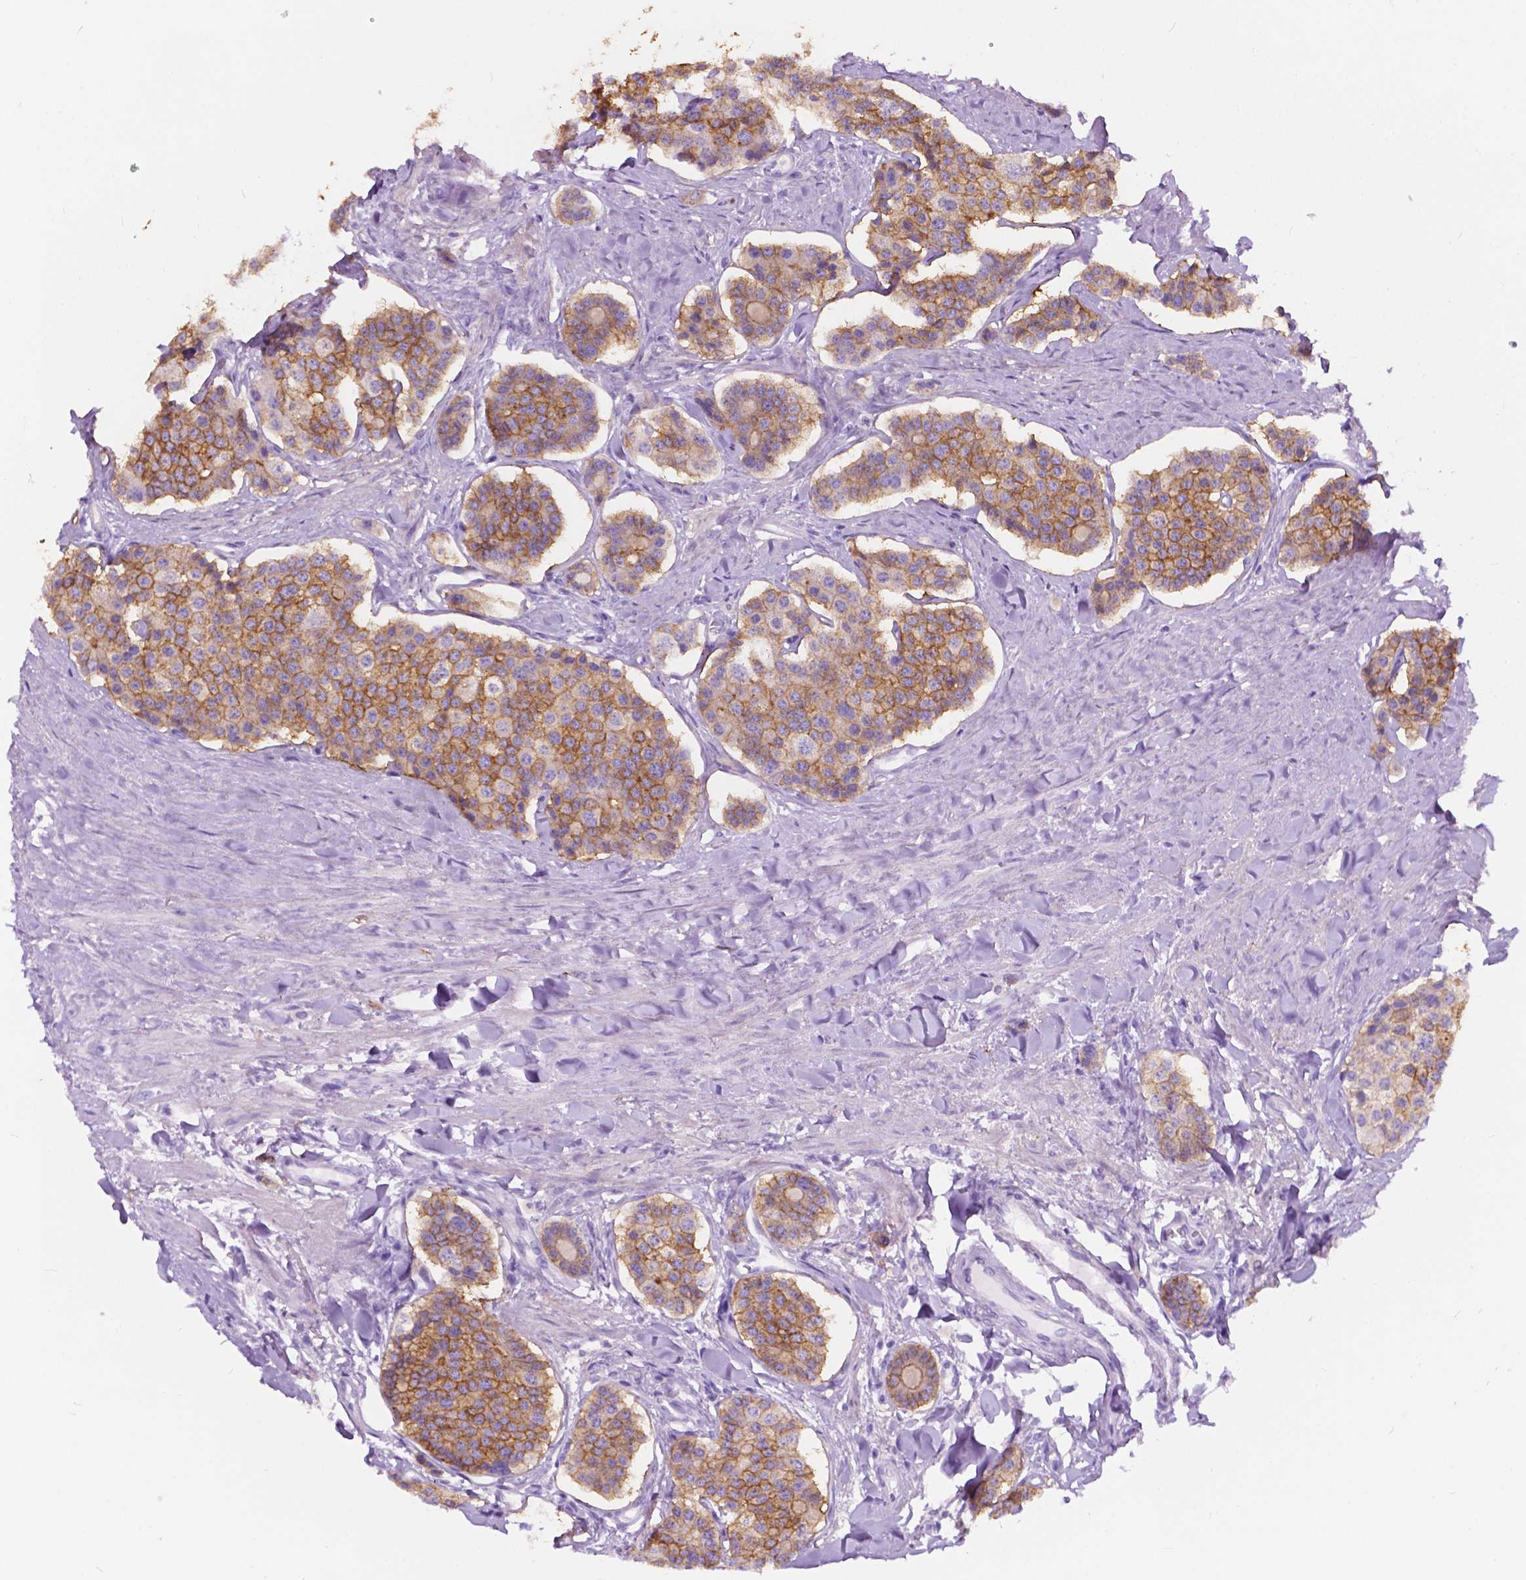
{"staining": {"intensity": "strong", "quantity": "25%-75%", "location": "cytoplasmic/membranous"}, "tissue": "carcinoid", "cell_type": "Tumor cells", "image_type": "cancer", "snomed": [{"axis": "morphology", "description": "Carcinoid, malignant, NOS"}, {"axis": "topography", "description": "Small intestine"}], "caption": "The micrograph exhibits a brown stain indicating the presence of a protein in the cytoplasmic/membranous of tumor cells in malignant carcinoid.", "gene": "GNAO1", "patient": {"sex": "female", "age": 65}}